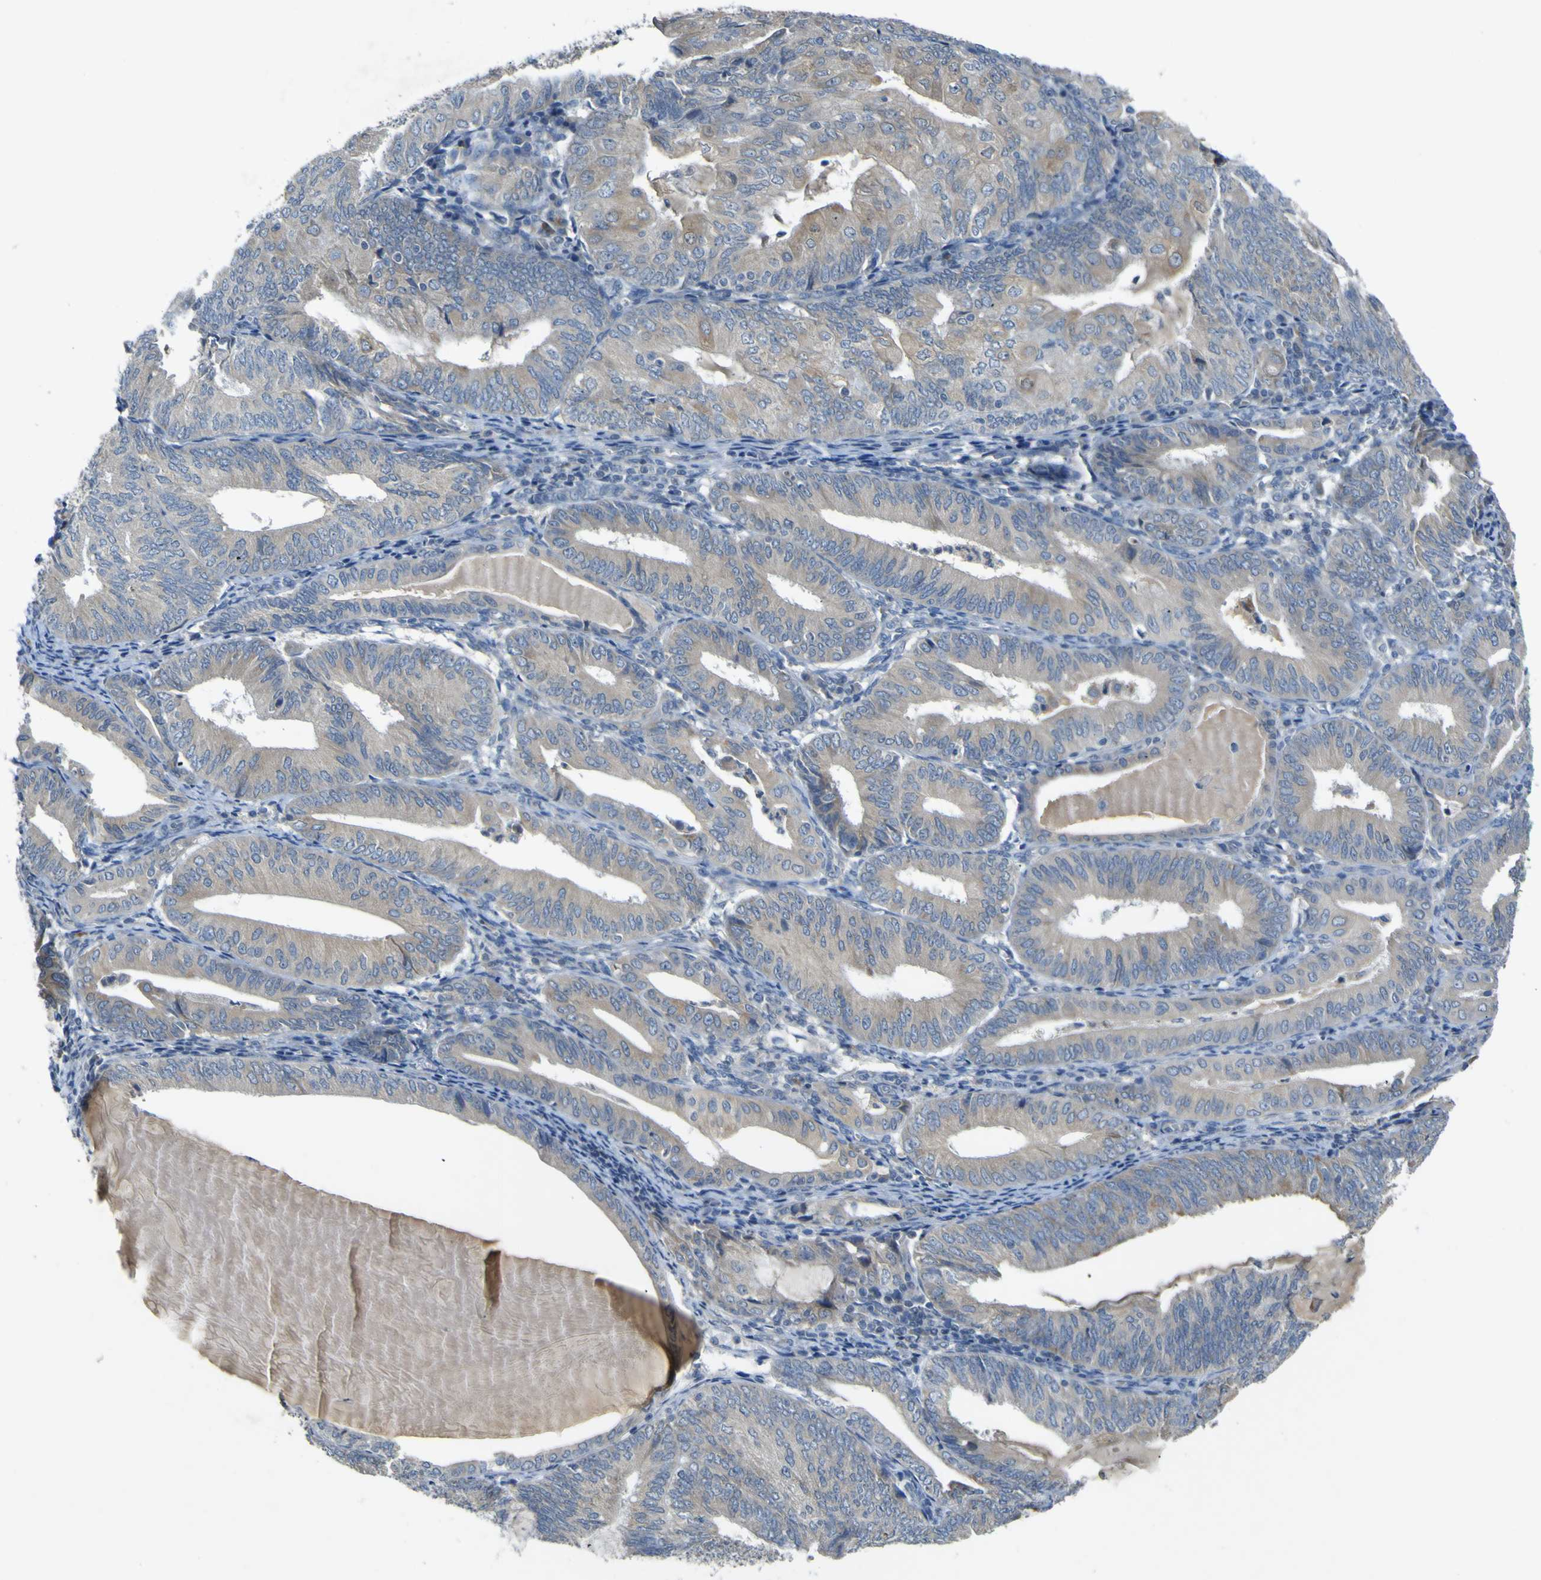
{"staining": {"intensity": "weak", "quantity": ">75%", "location": "cytoplasmic/membranous"}, "tissue": "endometrial cancer", "cell_type": "Tumor cells", "image_type": "cancer", "snomed": [{"axis": "morphology", "description": "Adenocarcinoma, NOS"}, {"axis": "topography", "description": "Endometrium"}], "caption": "Immunohistochemistry histopathology image of neoplastic tissue: human endometrial adenocarcinoma stained using immunohistochemistry demonstrates low levels of weak protein expression localized specifically in the cytoplasmic/membranous of tumor cells, appearing as a cytoplasmic/membranous brown color.", "gene": "LDLR", "patient": {"sex": "female", "age": 81}}